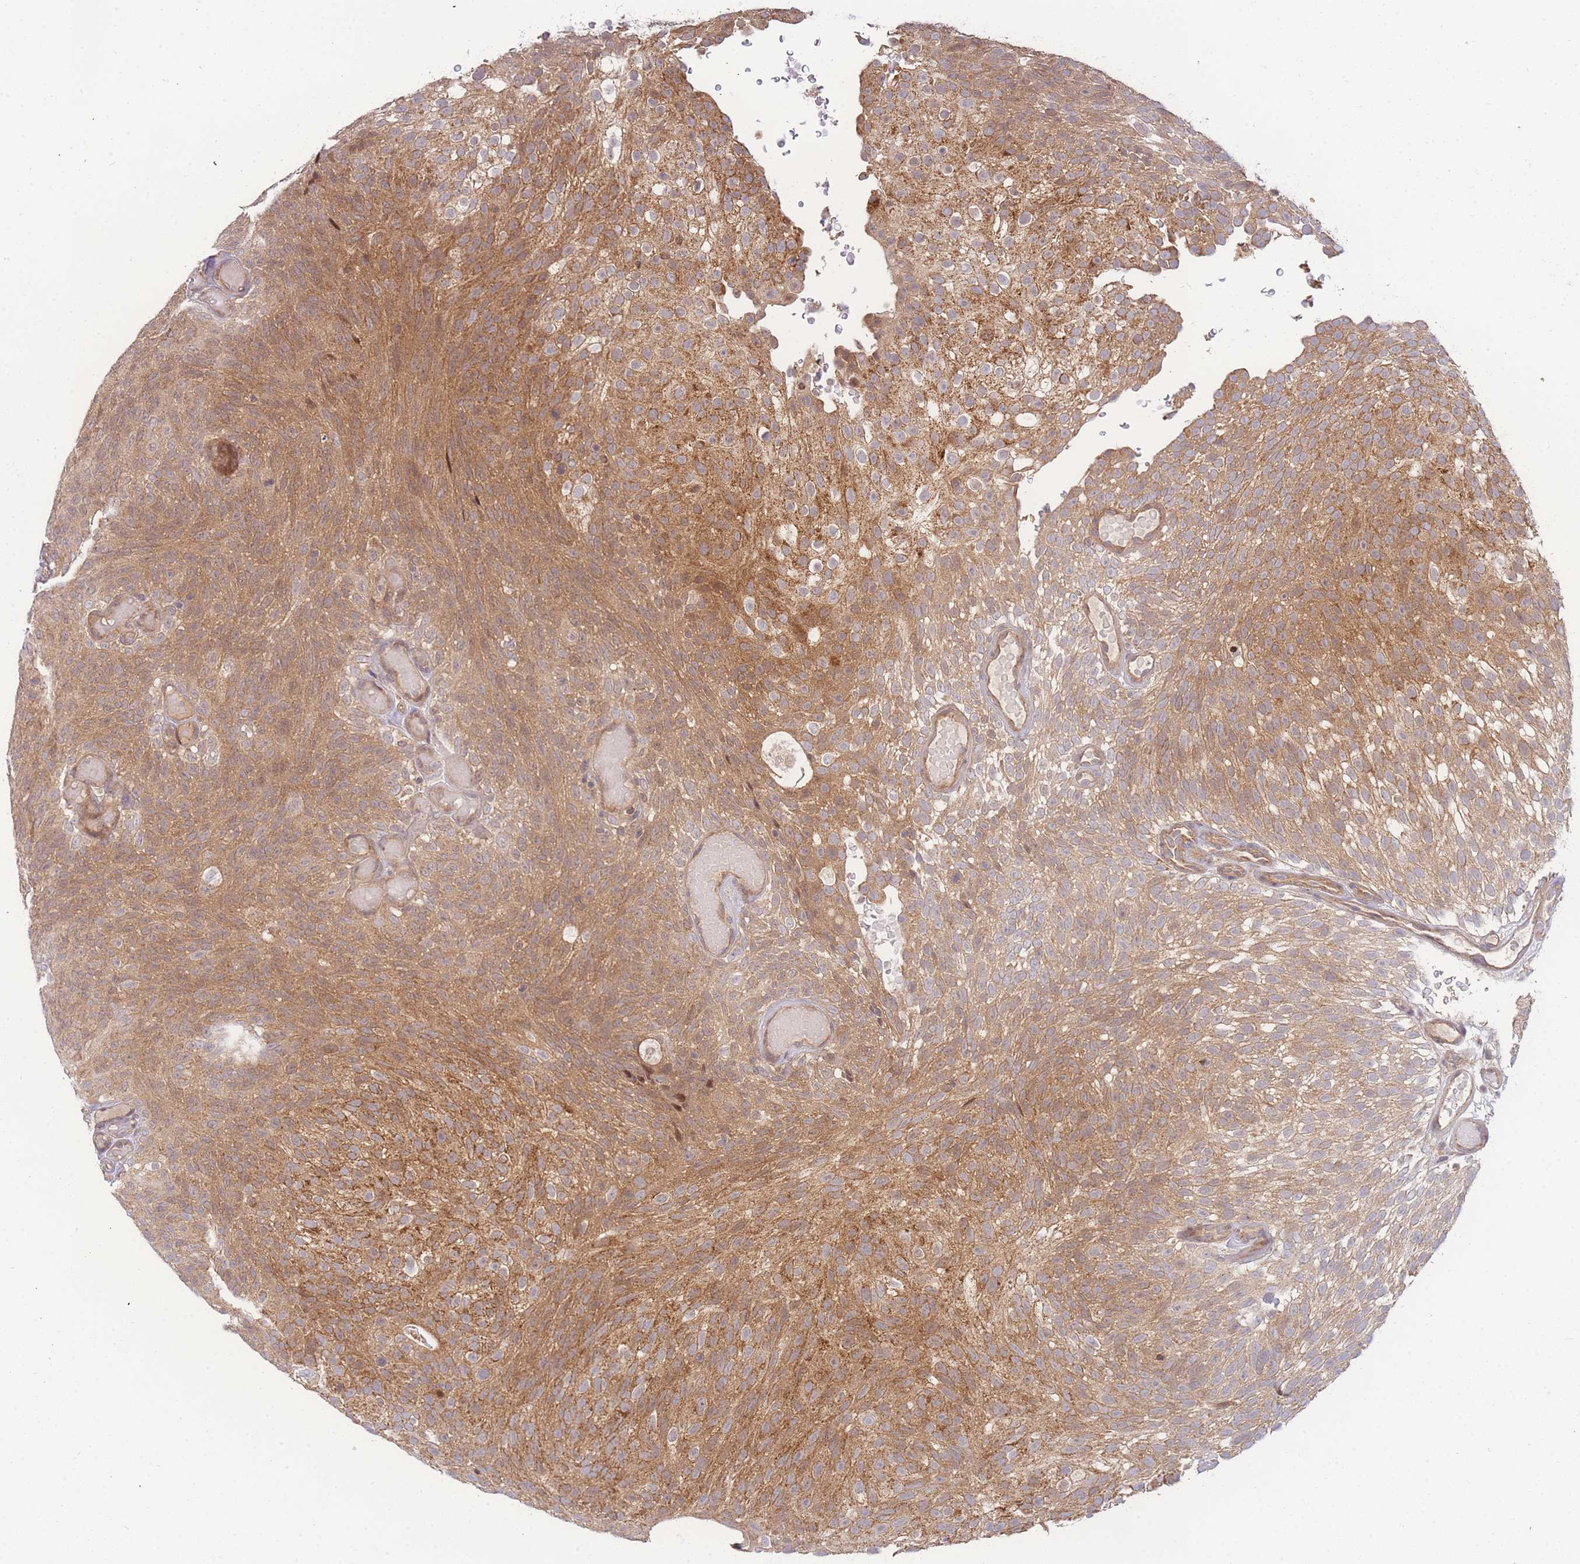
{"staining": {"intensity": "moderate", "quantity": ">75%", "location": "cytoplasmic/membranous"}, "tissue": "urothelial cancer", "cell_type": "Tumor cells", "image_type": "cancer", "snomed": [{"axis": "morphology", "description": "Urothelial carcinoma, Low grade"}, {"axis": "topography", "description": "Urinary bladder"}], "caption": "Tumor cells display medium levels of moderate cytoplasmic/membranous positivity in approximately >75% of cells in human urothelial carcinoma (low-grade).", "gene": "KIAA1191", "patient": {"sex": "male", "age": 78}}